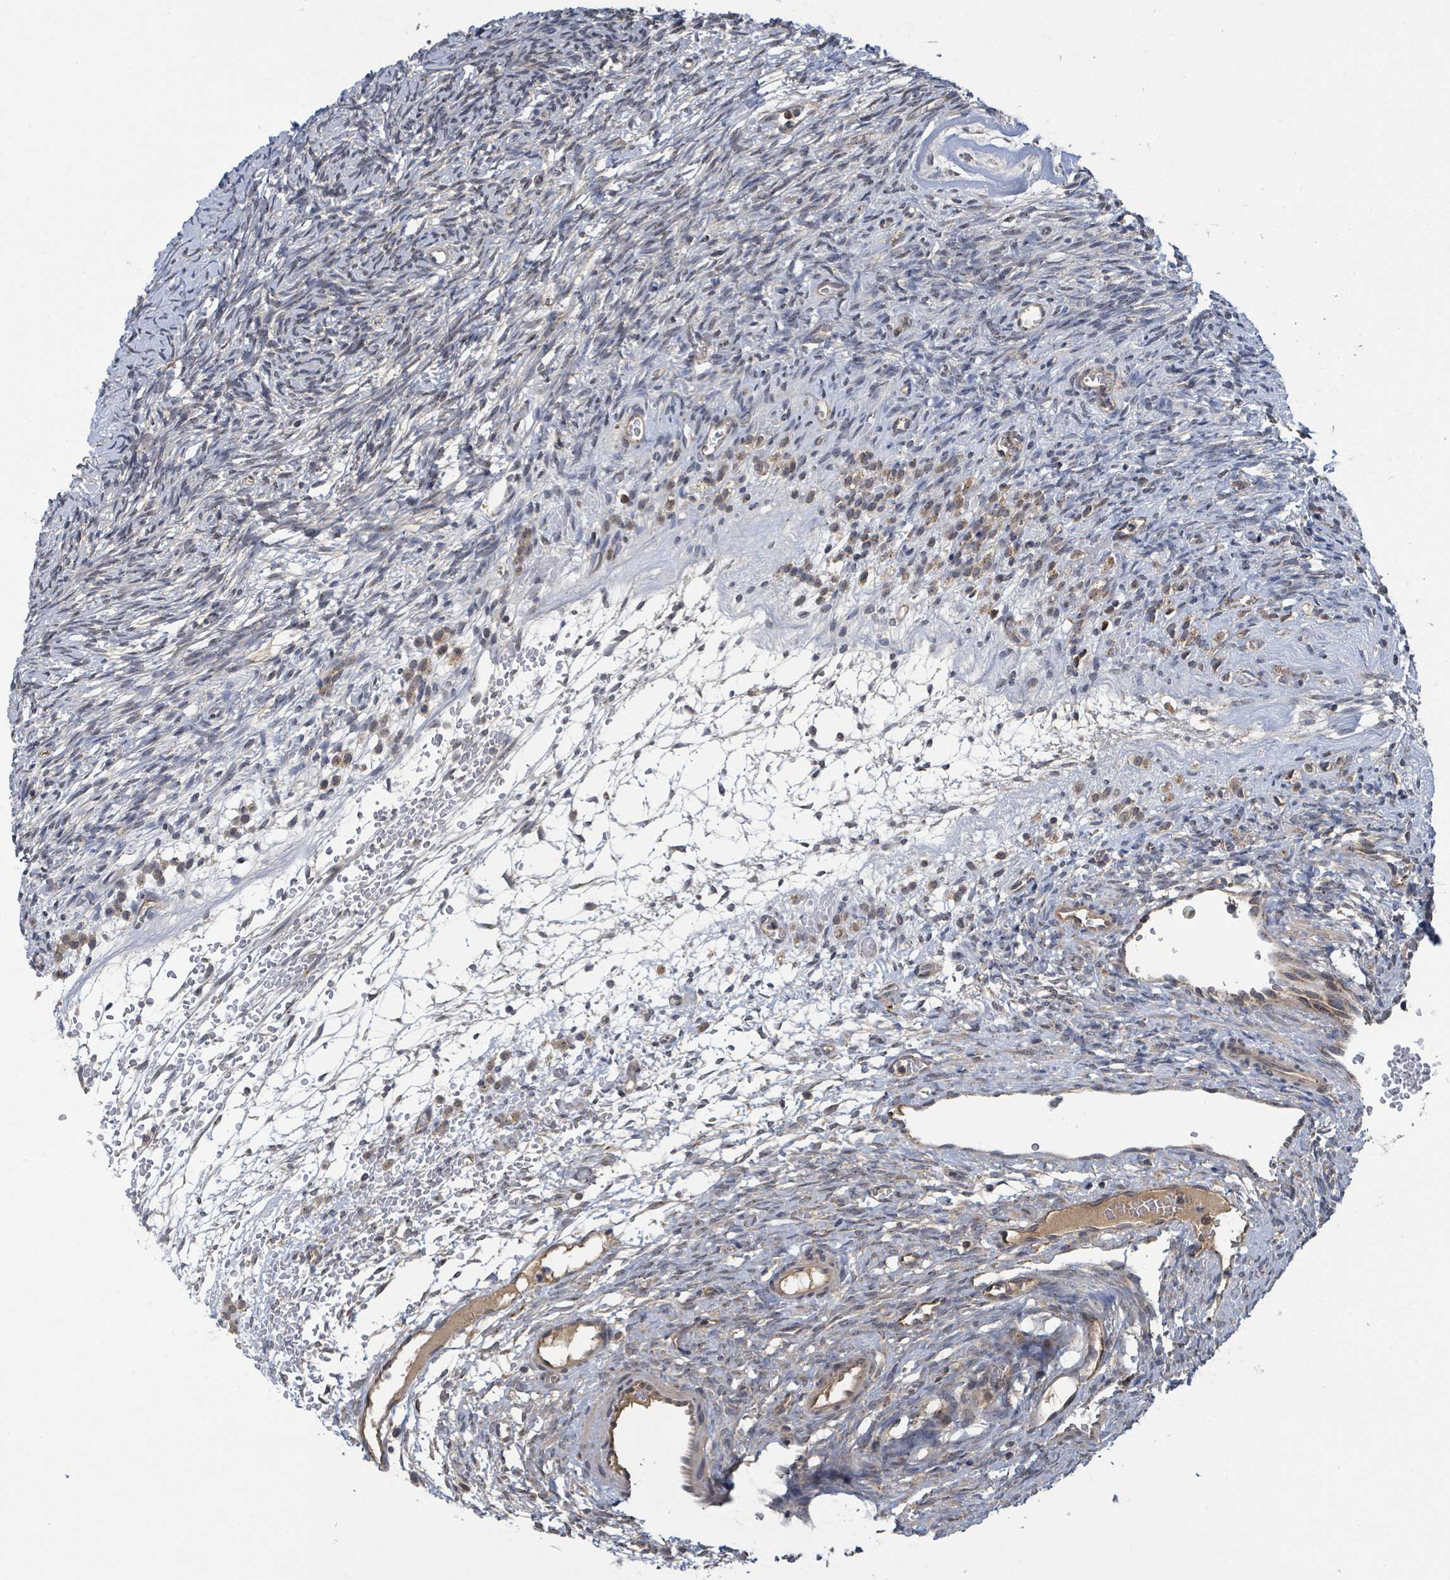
{"staining": {"intensity": "strong", "quantity": ">75%", "location": "cytoplasmic/membranous"}, "tissue": "ovary", "cell_type": "Follicle cells", "image_type": "normal", "snomed": [{"axis": "morphology", "description": "Normal tissue, NOS"}, {"axis": "topography", "description": "Ovary"}], "caption": "IHC of unremarkable ovary displays high levels of strong cytoplasmic/membranous staining in approximately >75% of follicle cells.", "gene": "CCDC121", "patient": {"sex": "female", "age": 39}}